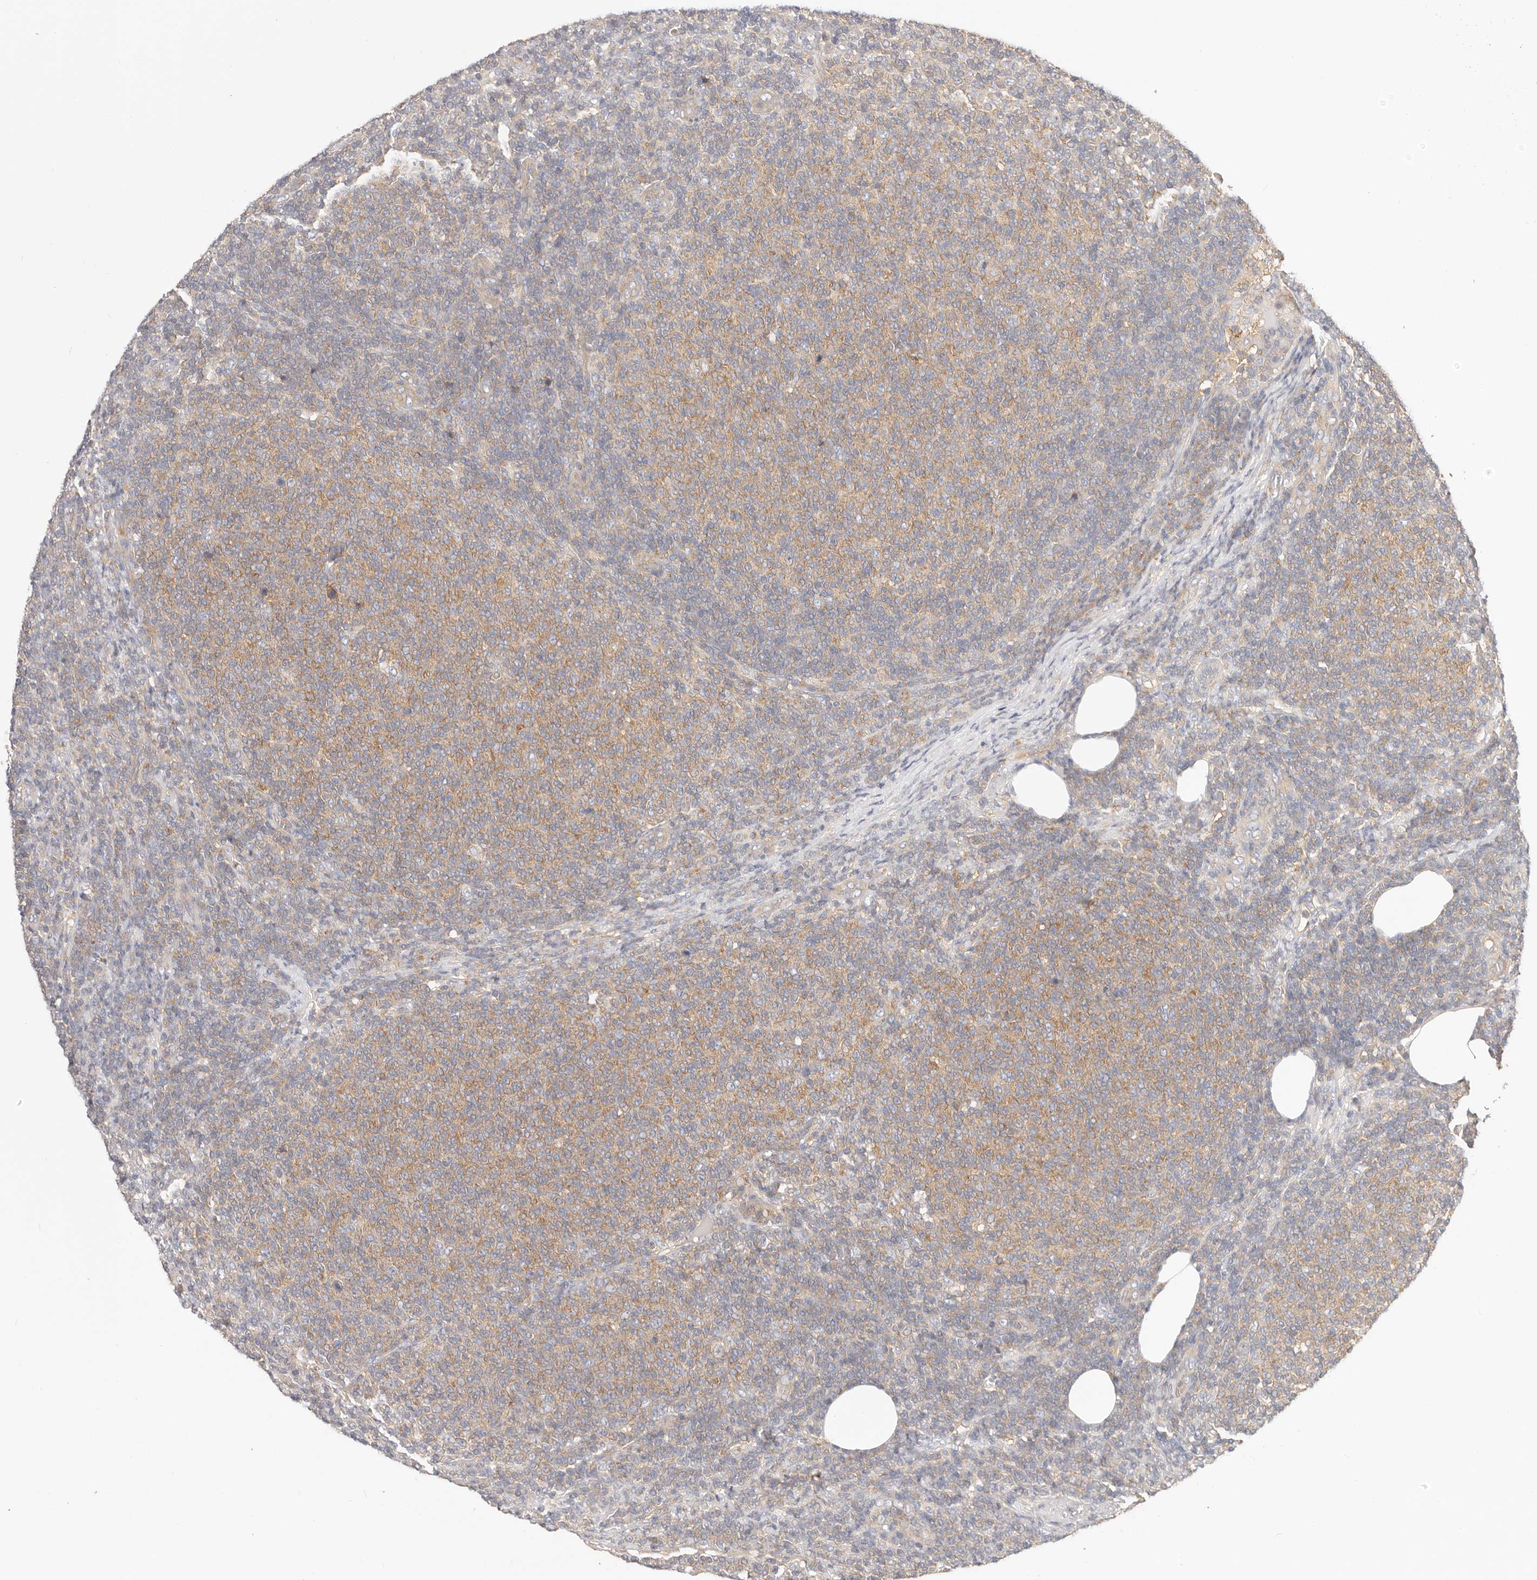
{"staining": {"intensity": "moderate", "quantity": "25%-75%", "location": "cytoplasmic/membranous"}, "tissue": "lymphoma", "cell_type": "Tumor cells", "image_type": "cancer", "snomed": [{"axis": "morphology", "description": "Malignant lymphoma, non-Hodgkin's type, Low grade"}, {"axis": "topography", "description": "Lymph node"}], "caption": "About 25%-75% of tumor cells in human lymphoma demonstrate moderate cytoplasmic/membranous protein positivity as visualized by brown immunohistochemical staining.", "gene": "KCMF1", "patient": {"sex": "male", "age": 66}}